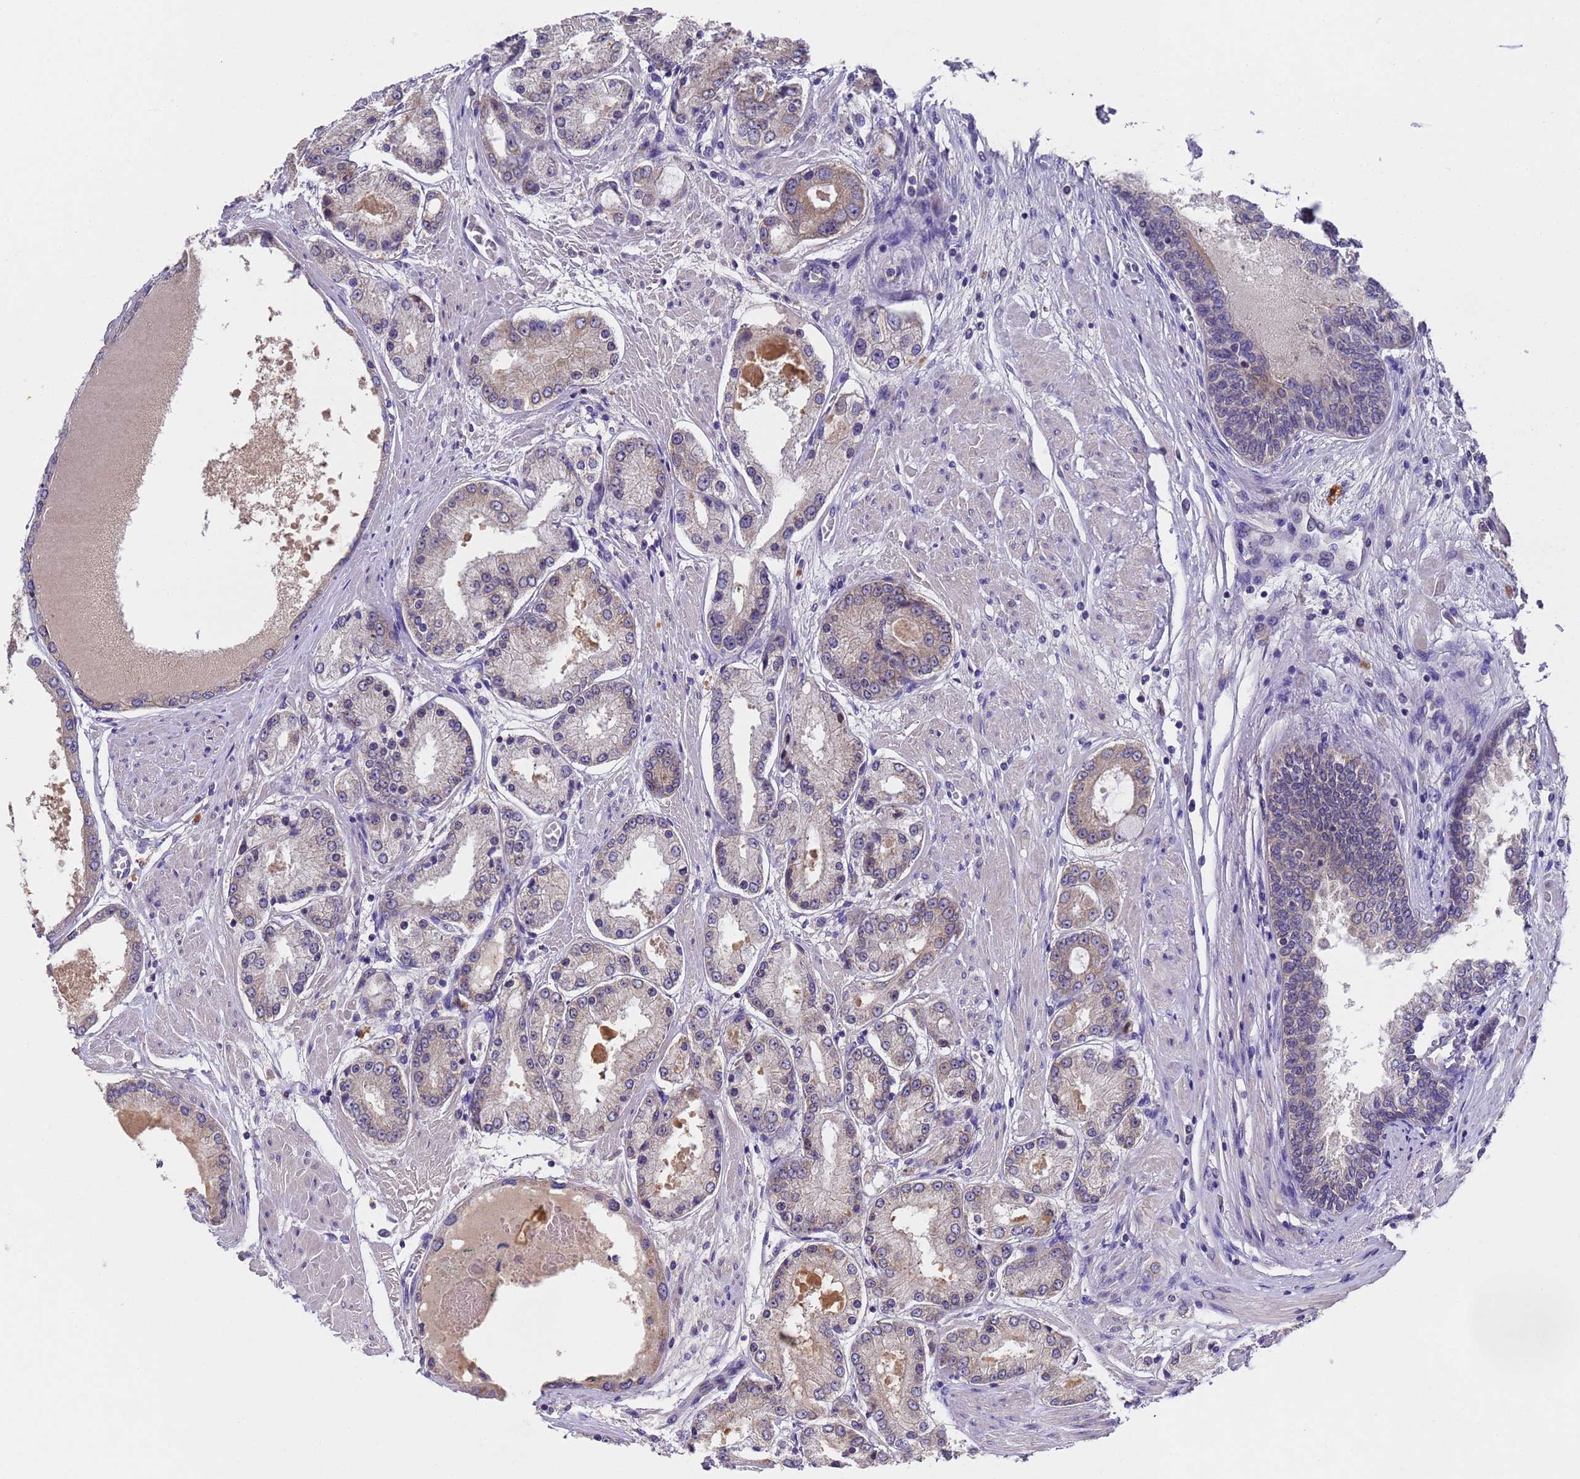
{"staining": {"intensity": "weak", "quantity": "<25%", "location": "cytoplasmic/membranous"}, "tissue": "prostate cancer", "cell_type": "Tumor cells", "image_type": "cancer", "snomed": [{"axis": "morphology", "description": "Adenocarcinoma, High grade"}, {"axis": "topography", "description": "Prostate"}], "caption": "IHC image of neoplastic tissue: prostate adenocarcinoma (high-grade) stained with DAB demonstrates no significant protein expression in tumor cells.", "gene": "DCAF12L2", "patient": {"sex": "male", "age": 59}}